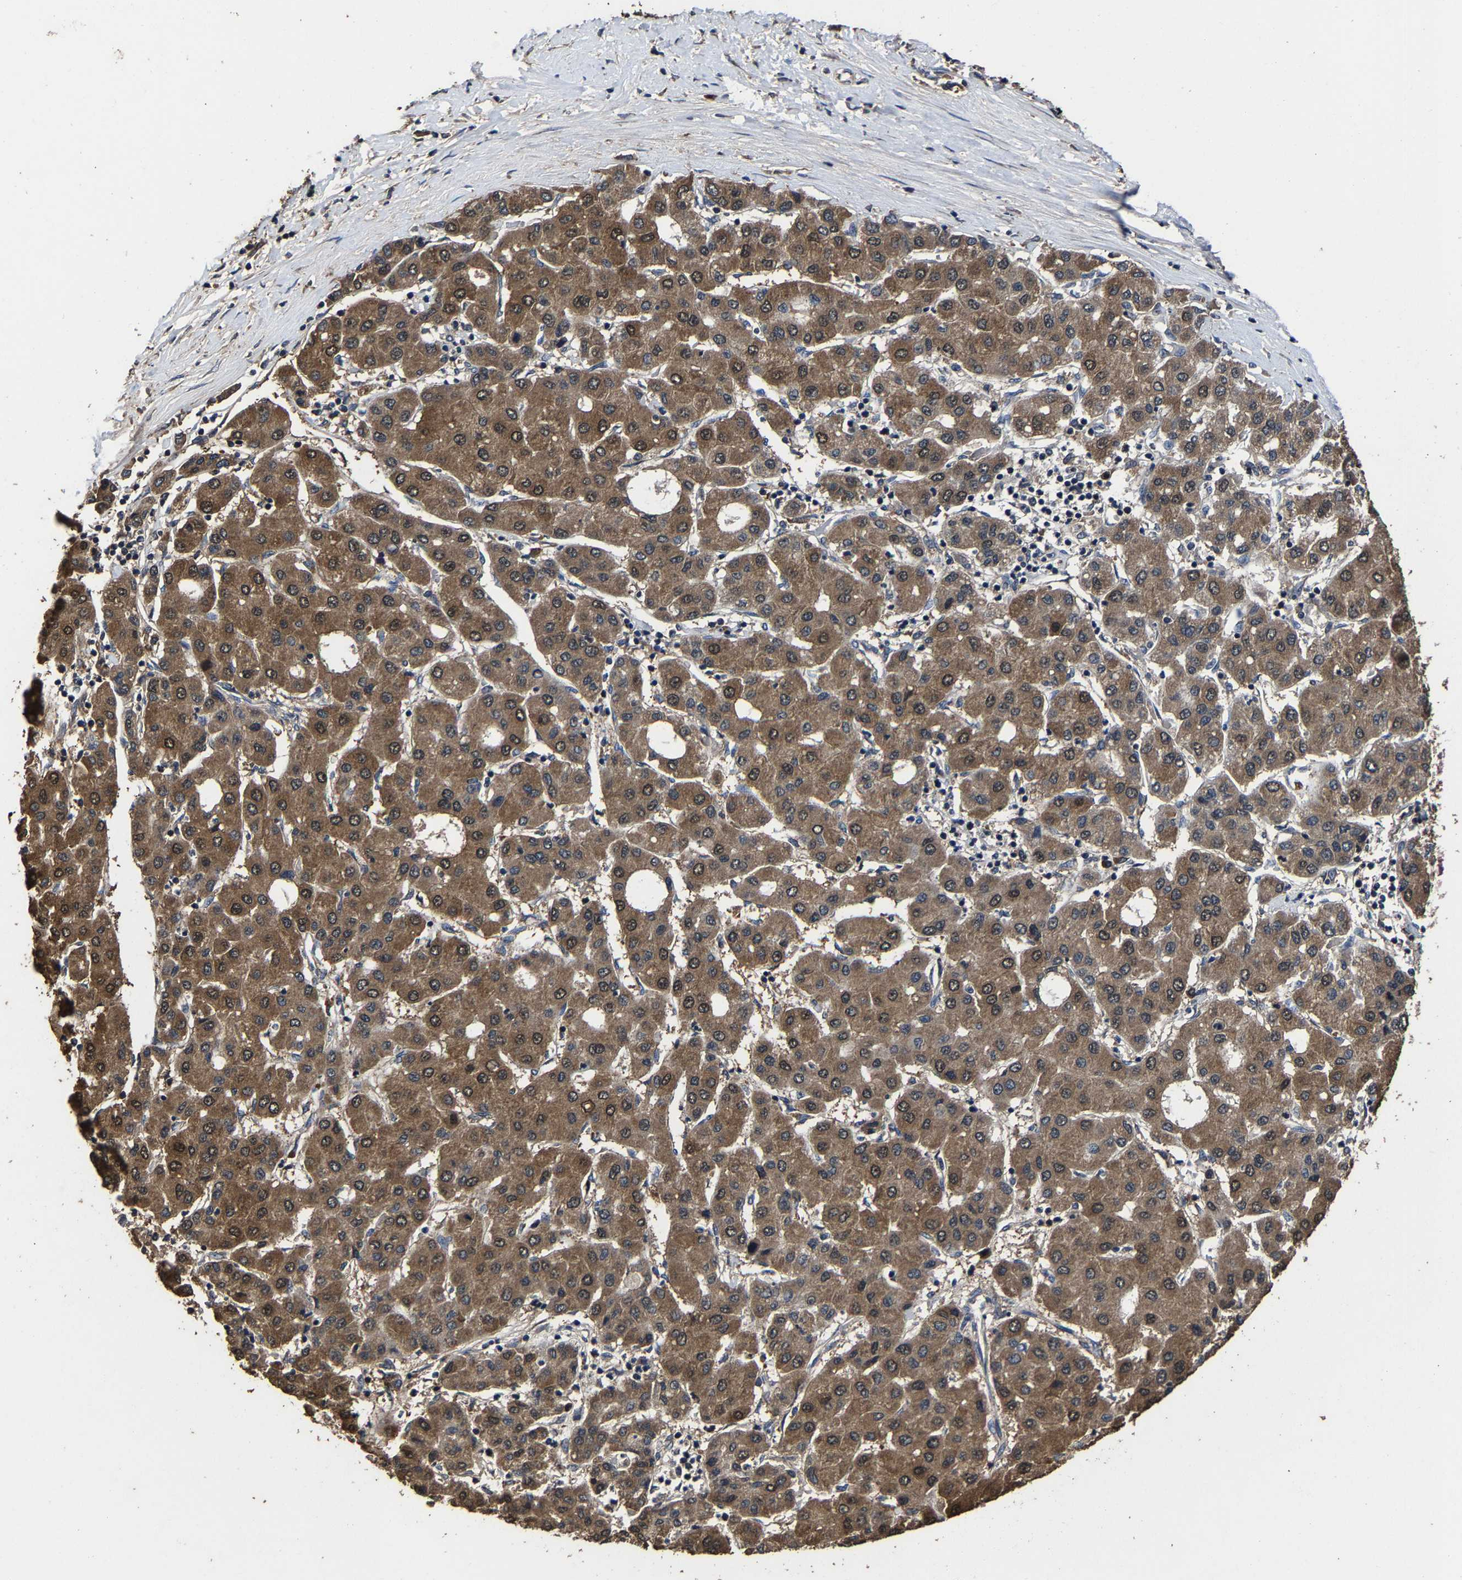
{"staining": {"intensity": "moderate", "quantity": ">75%", "location": "cytoplasmic/membranous"}, "tissue": "liver cancer", "cell_type": "Tumor cells", "image_type": "cancer", "snomed": [{"axis": "morphology", "description": "Carcinoma, Hepatocellular, NOS"}, {"axis": "topography", "description": "Liver"}], "caption": "Approximately >75% of tumor cells in human liver cancer demonstrate moderate cytoplasmic/membranous protein expression as visualized by brown immunohistochemical staining.", "gene": "EBAG9", "patient": {"sex": "male", "age": 65}}